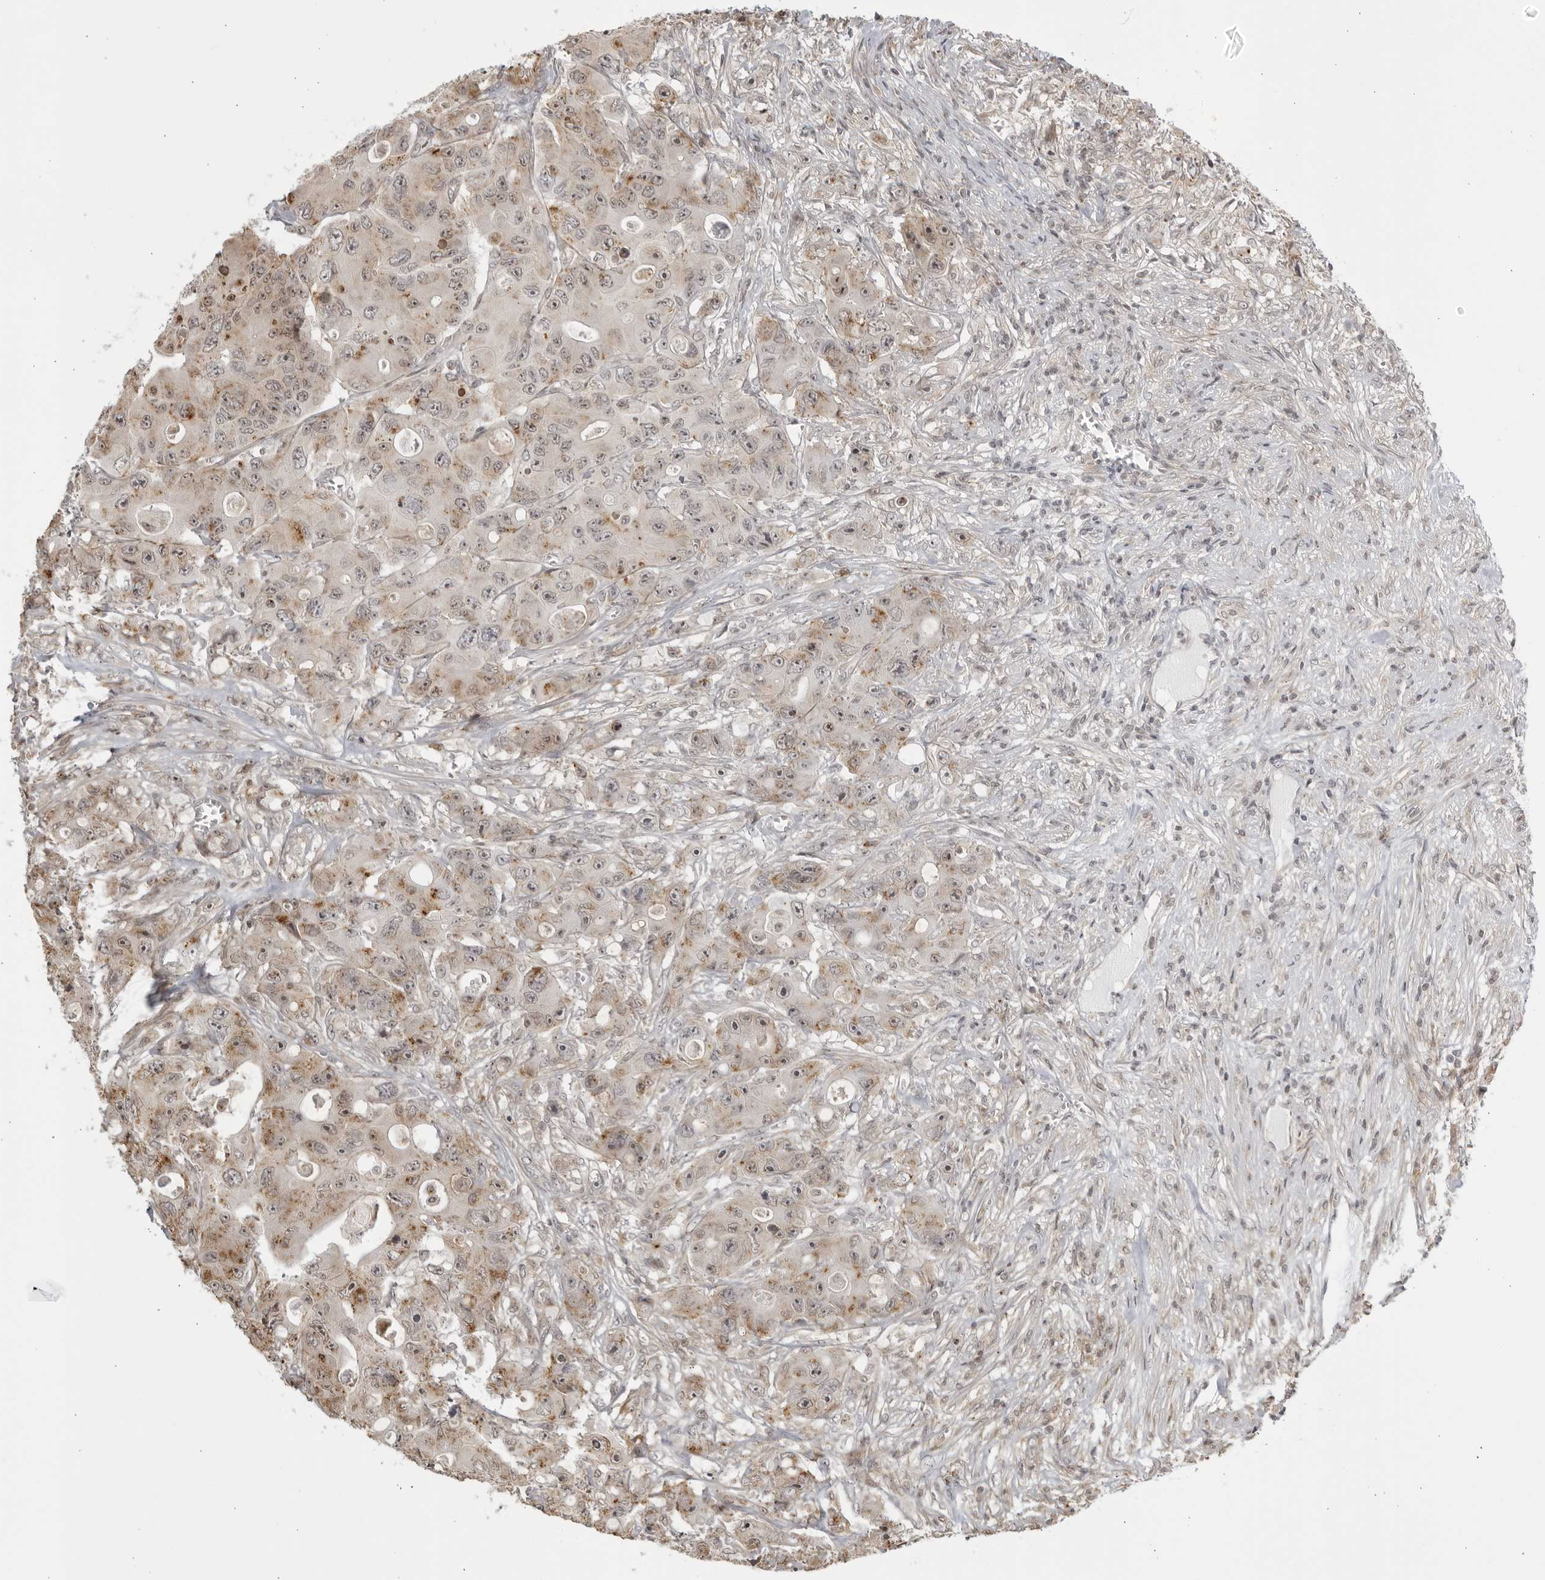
{"staining": {"intensity": "moderate", "quantity": "<25%", "location": "cytoplasmic/membranous"}, "tissue": "colorectal cancer", "cell_type": "Tumor cells", "image_type": "cancer", "snomed": [{"axis": "morphology", "description": "Adenocarcinoma, NOS"}, {"axis": "topography", "description": "Colon"}], "caption": "Immunohistochemical staining of adenocarcinoma (colorectal) exhibits moderate cytoplasmic/membranous protein staining in about <25% of tumor cells.", "gene": "TCF21", "patient": {"sex": "female", "age": 46}}